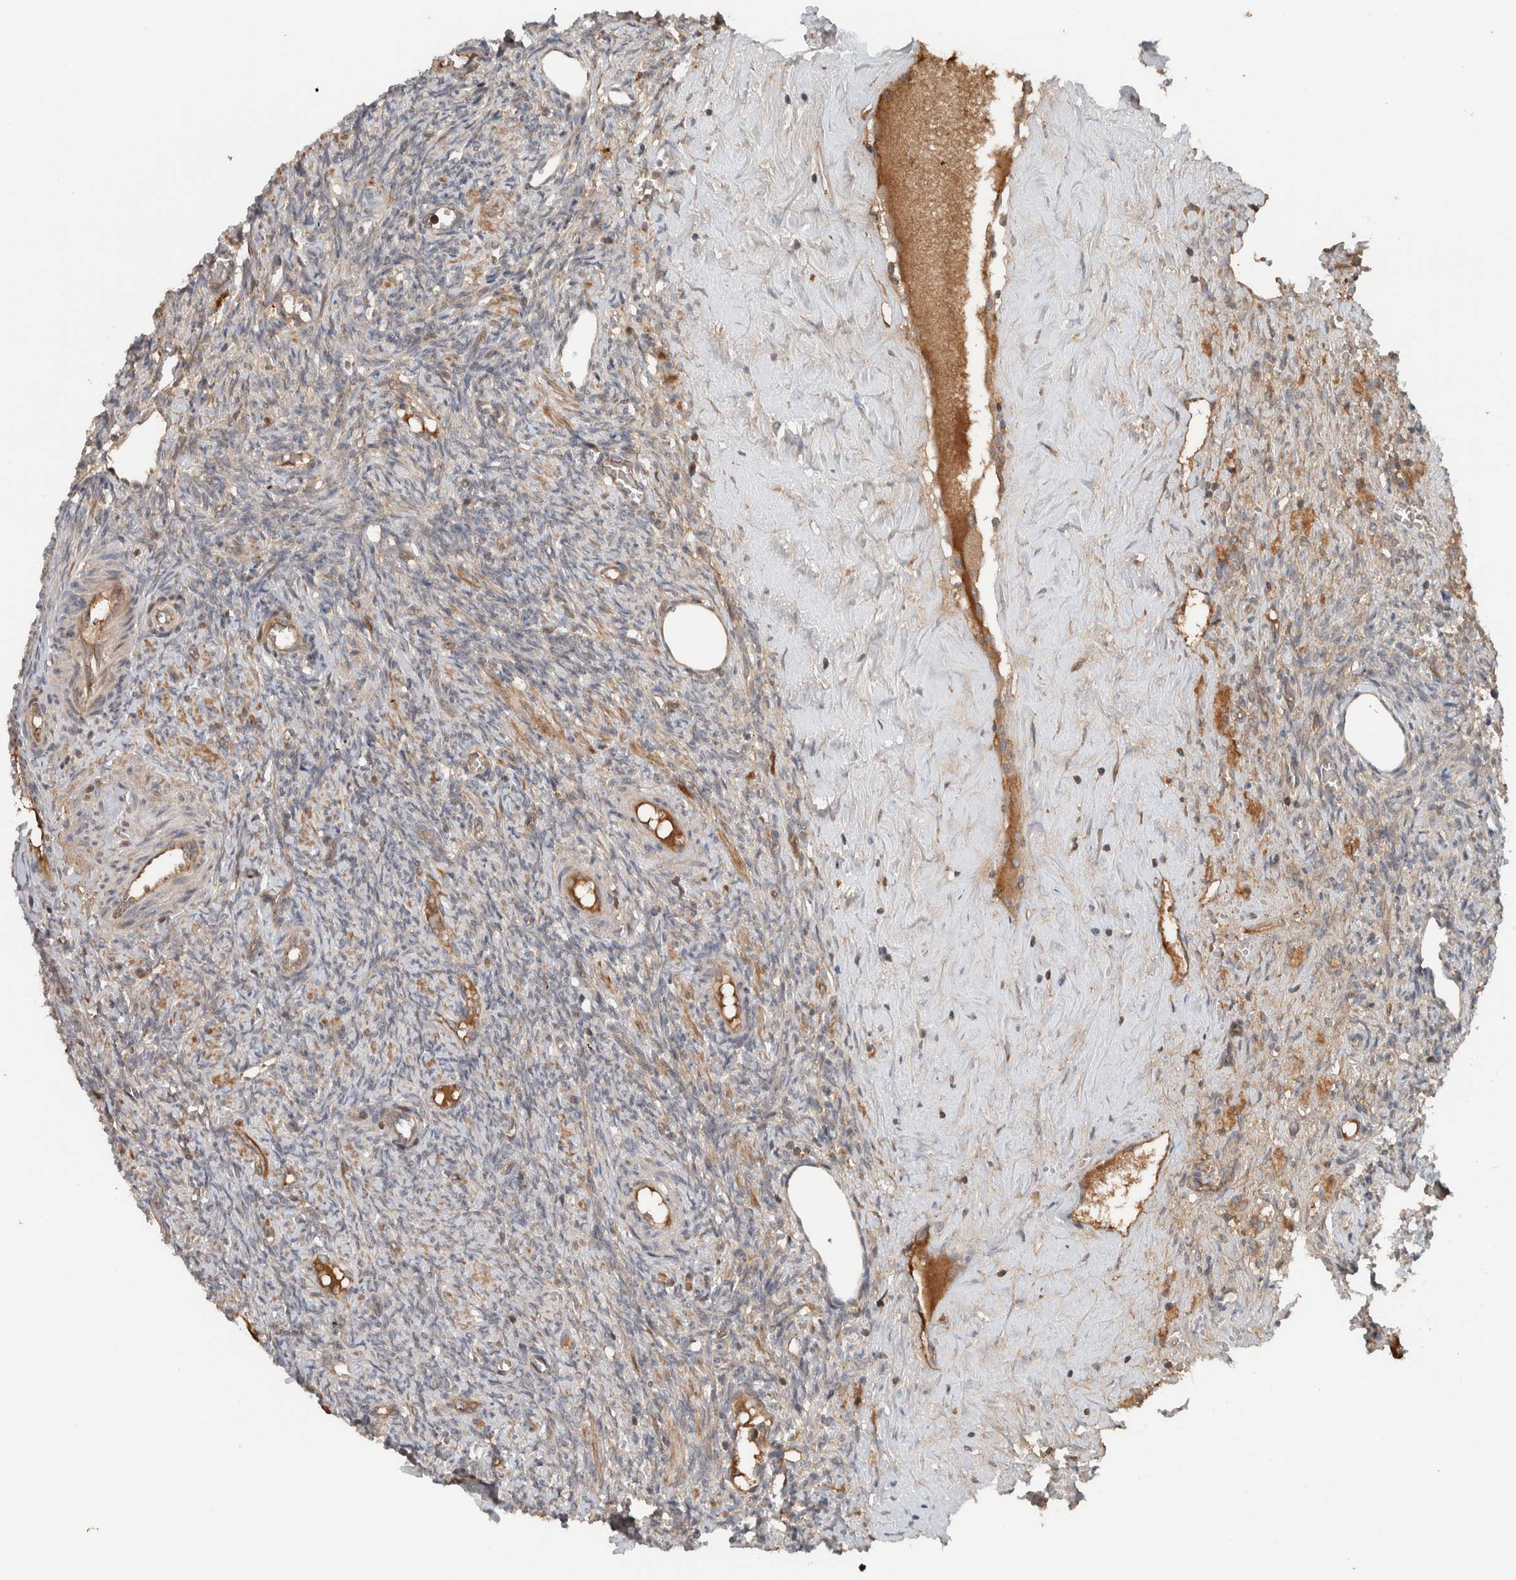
{"staining": {"intensity": "weak", "quantity": "25%-75%", "location": "cytoplasmic/membranous"}, "tissue": "ovary", "cell_type": "Ovarian stroma cells", "image_type": "normal", "snomed": [{"axis": "morphology", "description": "Normal tissue, NOS"}, {"axis": "topography", "description": "Ovary"}], "caption": "This image demonstrates immunohistochemistry staining of benign human ovary, with low weak cytoplasmic/membranous expression in approximately 25%-75% of ovarian stroma cells.", "gene": "ARMC7", "patient": {"sex": "female", "age": 41}}